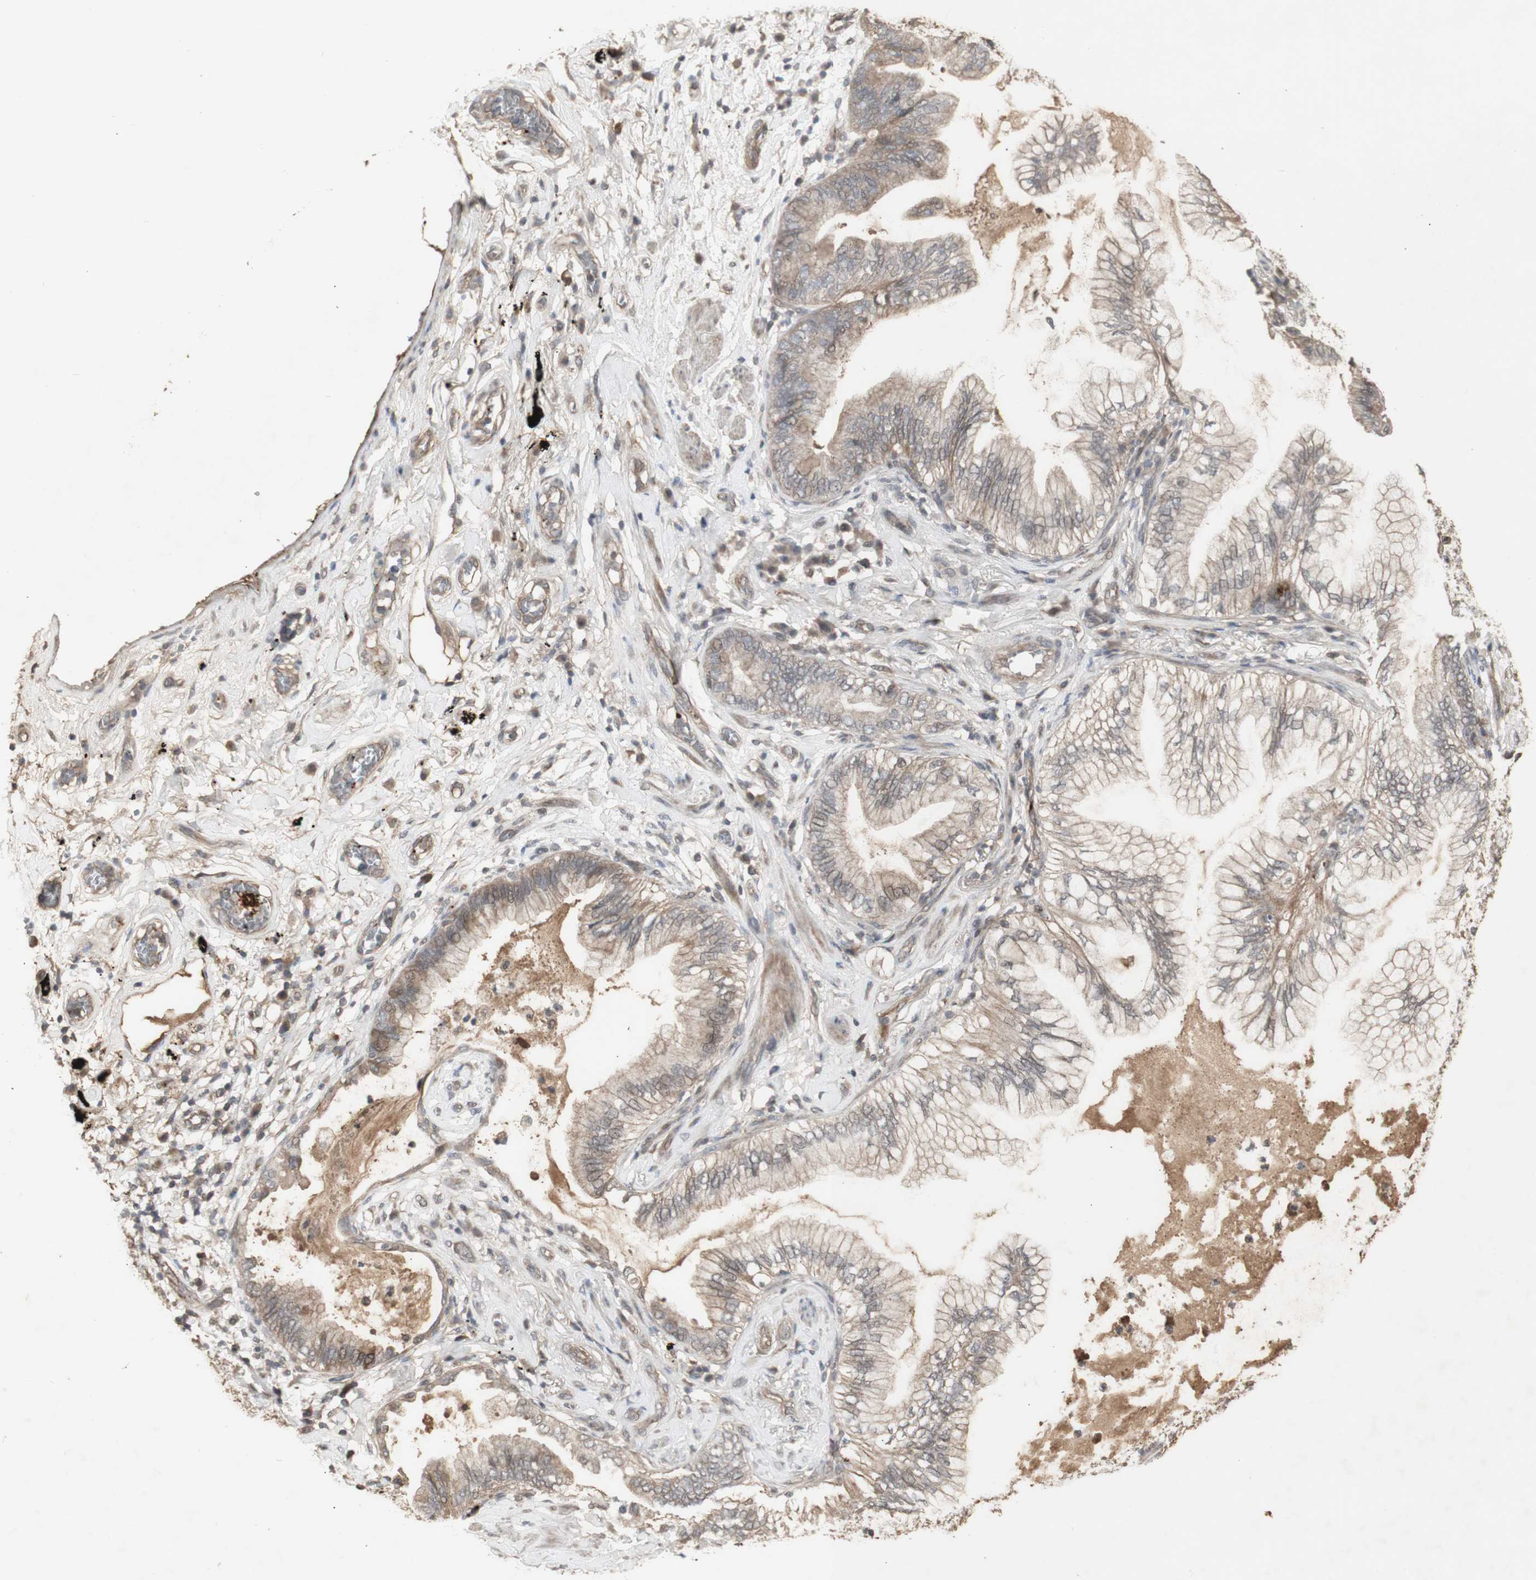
{"staining": {"intensity": "weak", "quantity": ">75%", "location": "cytoplasmic/membranous"}, "tissue": "lung cancer", "cell_type": "Tumor cells", "image_type": "cancer", "snomed": [{"axis": "morphology", "description": "Normal tissue, NOS"}, {"axis": "morphology", "description": "Adenocarcinoma, NOS"}, {"axis": "topography", "description": "Bronchus"}, {"axis": "topography", "description": "Lung"}], "caption": "Weak cytoplasmic/membranous protein staining is appreciated in about >75% of tumor cells in lung adenocarcinoma.", "gene": "ALOX12", "patient": {"sex": "female", "age": 70}}